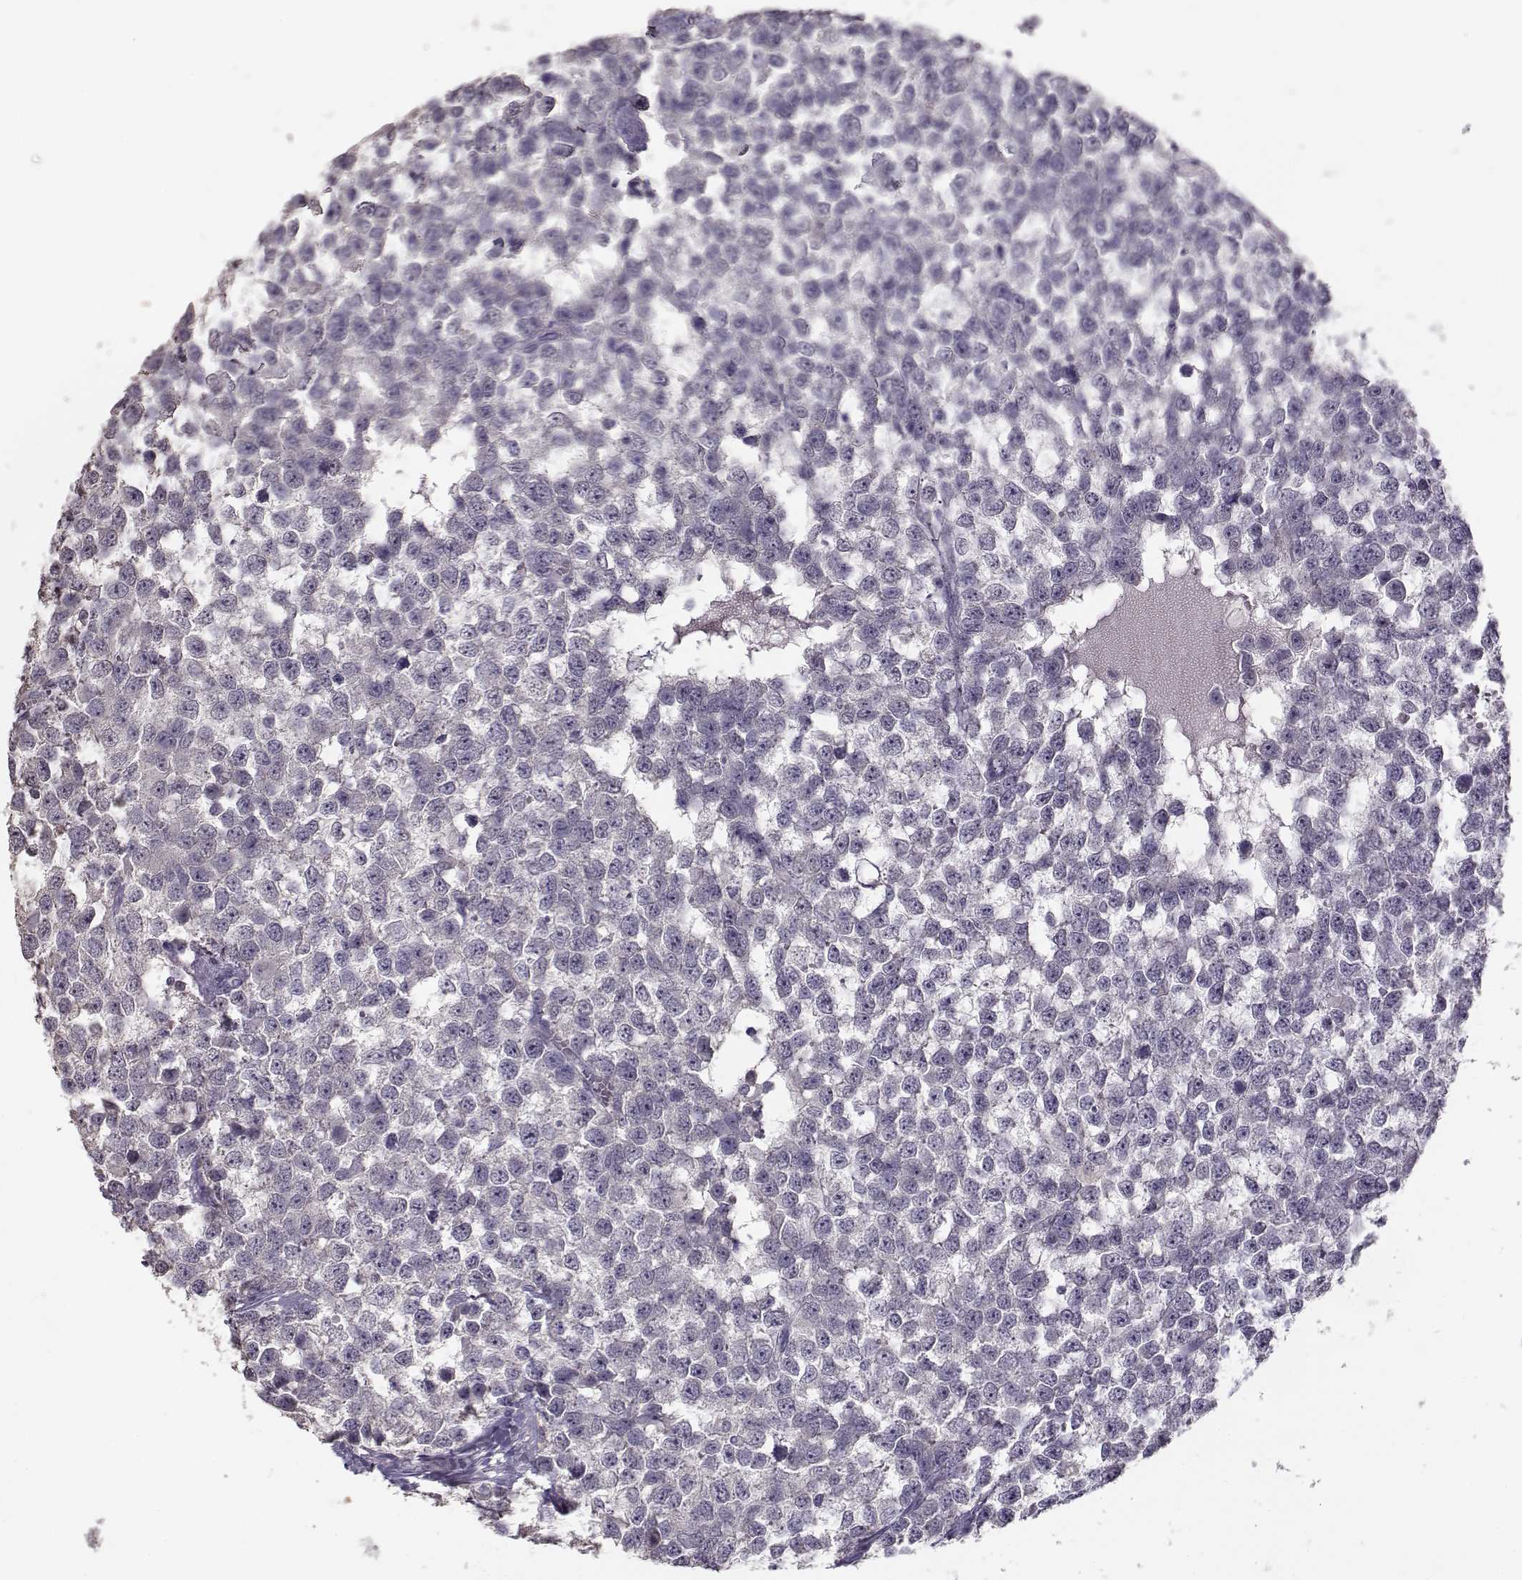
{"staining": {"intensity": "negative", "quantity": "none", "location": "none"}, "tissue": "testis cancer", "cell_type": "Tumor cells", "image_type": "cancer", "snomed": [{"axis": "morphology", "description": "Normal tissue, NOS"}, {"axis": "morphology", "description": "Seminoma, NOS"}, {"axis": "topography", "description": "Testis"}, {"axis": "topography", "description": "Epididymis"}], "caption": "Testis seminoma stained for a protein using immunohistochemistry (IHC) displays no expression tumor cells.", "gene": "UROC1", "patient": {"sex": "male", "age": 34}}